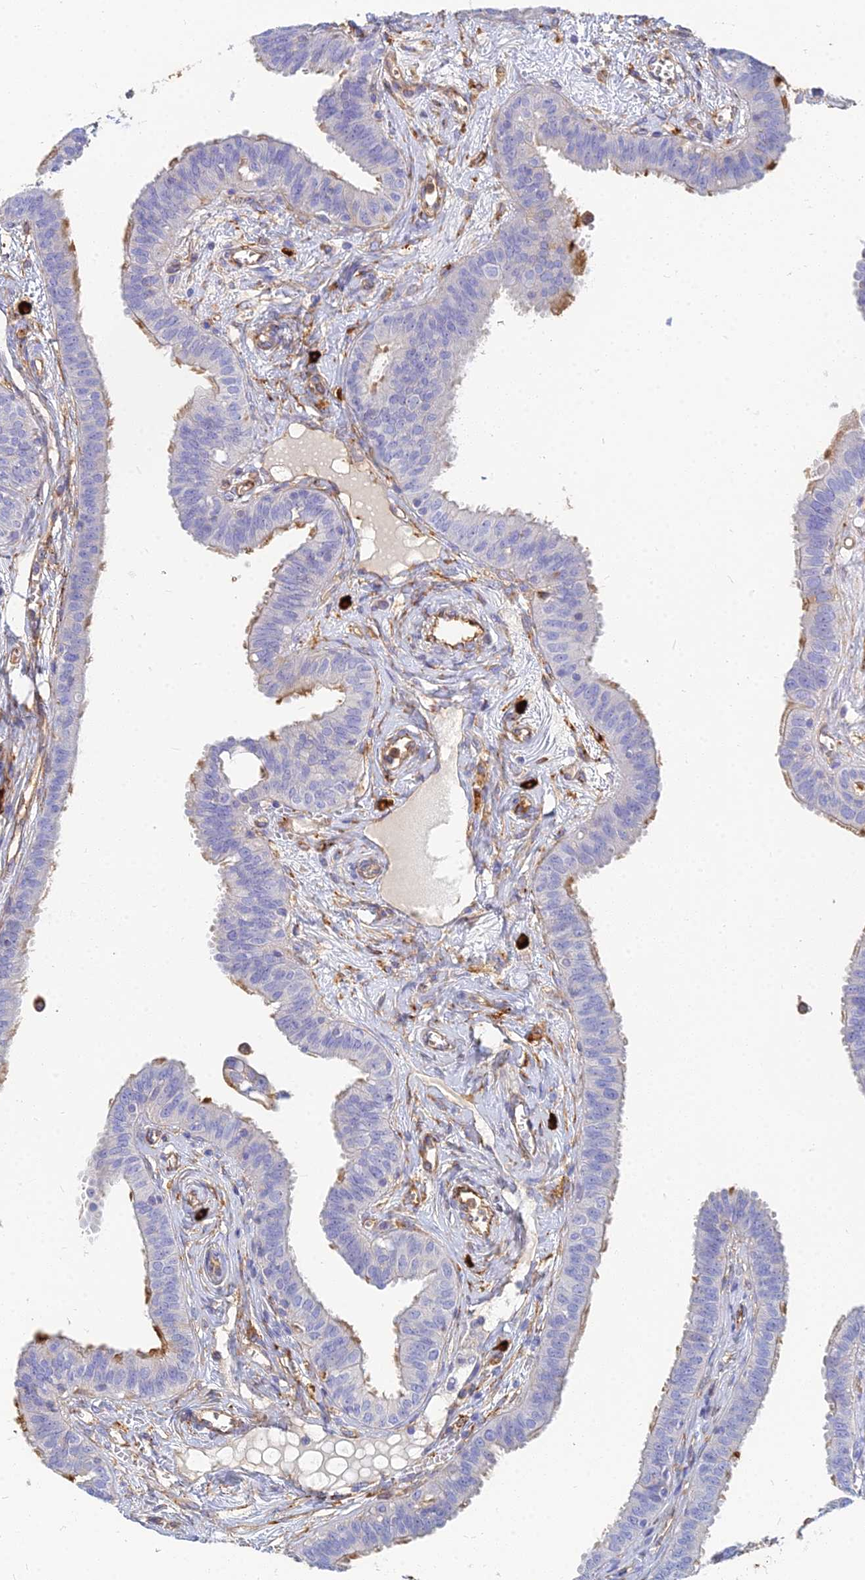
{"staining": {"intensity": "strong", "quantity": "<25%", "location": "cytoplasmic/membranous"}, "tissue": "fallopian tube", "cell_type": "Glandular cells", "image_type": "normal", "snomed": [{"axis": "morphology", "description": "Normal tissue, NOS"}, {"axis": "morphology", "description": "Carcinoma, NOS"}, {"axis": "topography", "description": "Fallopian tube"}, {"axis": "topography", "description": "Ovary"}], "caption": "The photomicrograph exhibits staining of unremarkable fallopian tube, revealing strong cytoplasmic/membranous protein positivity (brown color) within glandular cells. (DAB IHC, brown staining for protein, blue staining for nuclei).", "gene": "VAT1", "patient": {"sex": "female", "age": 59}}